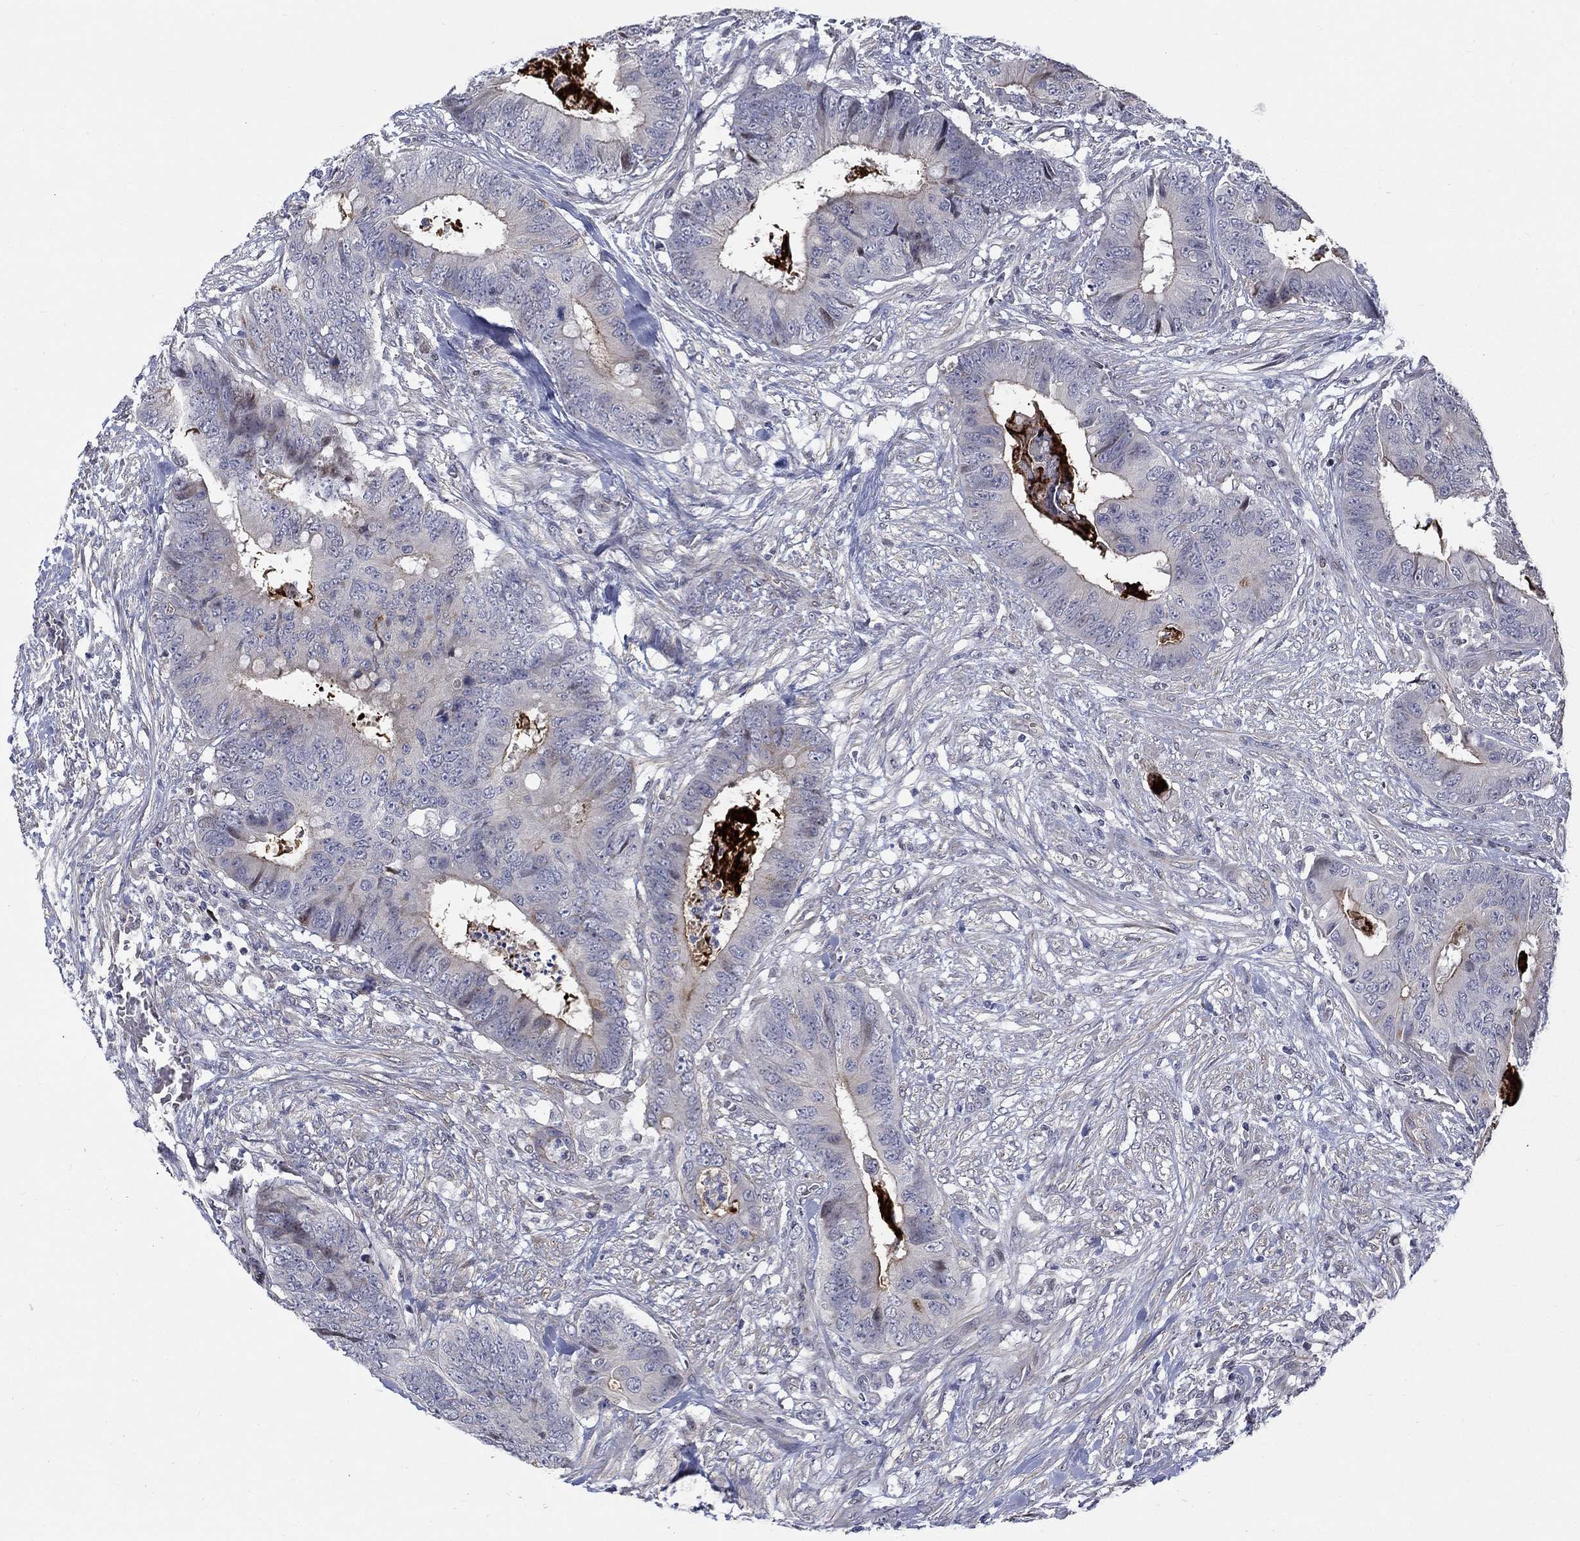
{"staining": {"intensity": "negative", "quantity": "none", "location": "none"}, "tissue": "colorectal cancer", "cell_type": "Tumor cells", "image_type": "cancer", "snomed": [{"axis": "morphology", "description": "Adenocarcinoma, NOS"}, {"axis": "topography", "description": "Colon"}], "caption": "The micrograph displays no significant staining in tumor cells of colorectal adenocarcinoma.", "gene": "SLC1A1", "patient": {"sex": "male", "age": 84}}